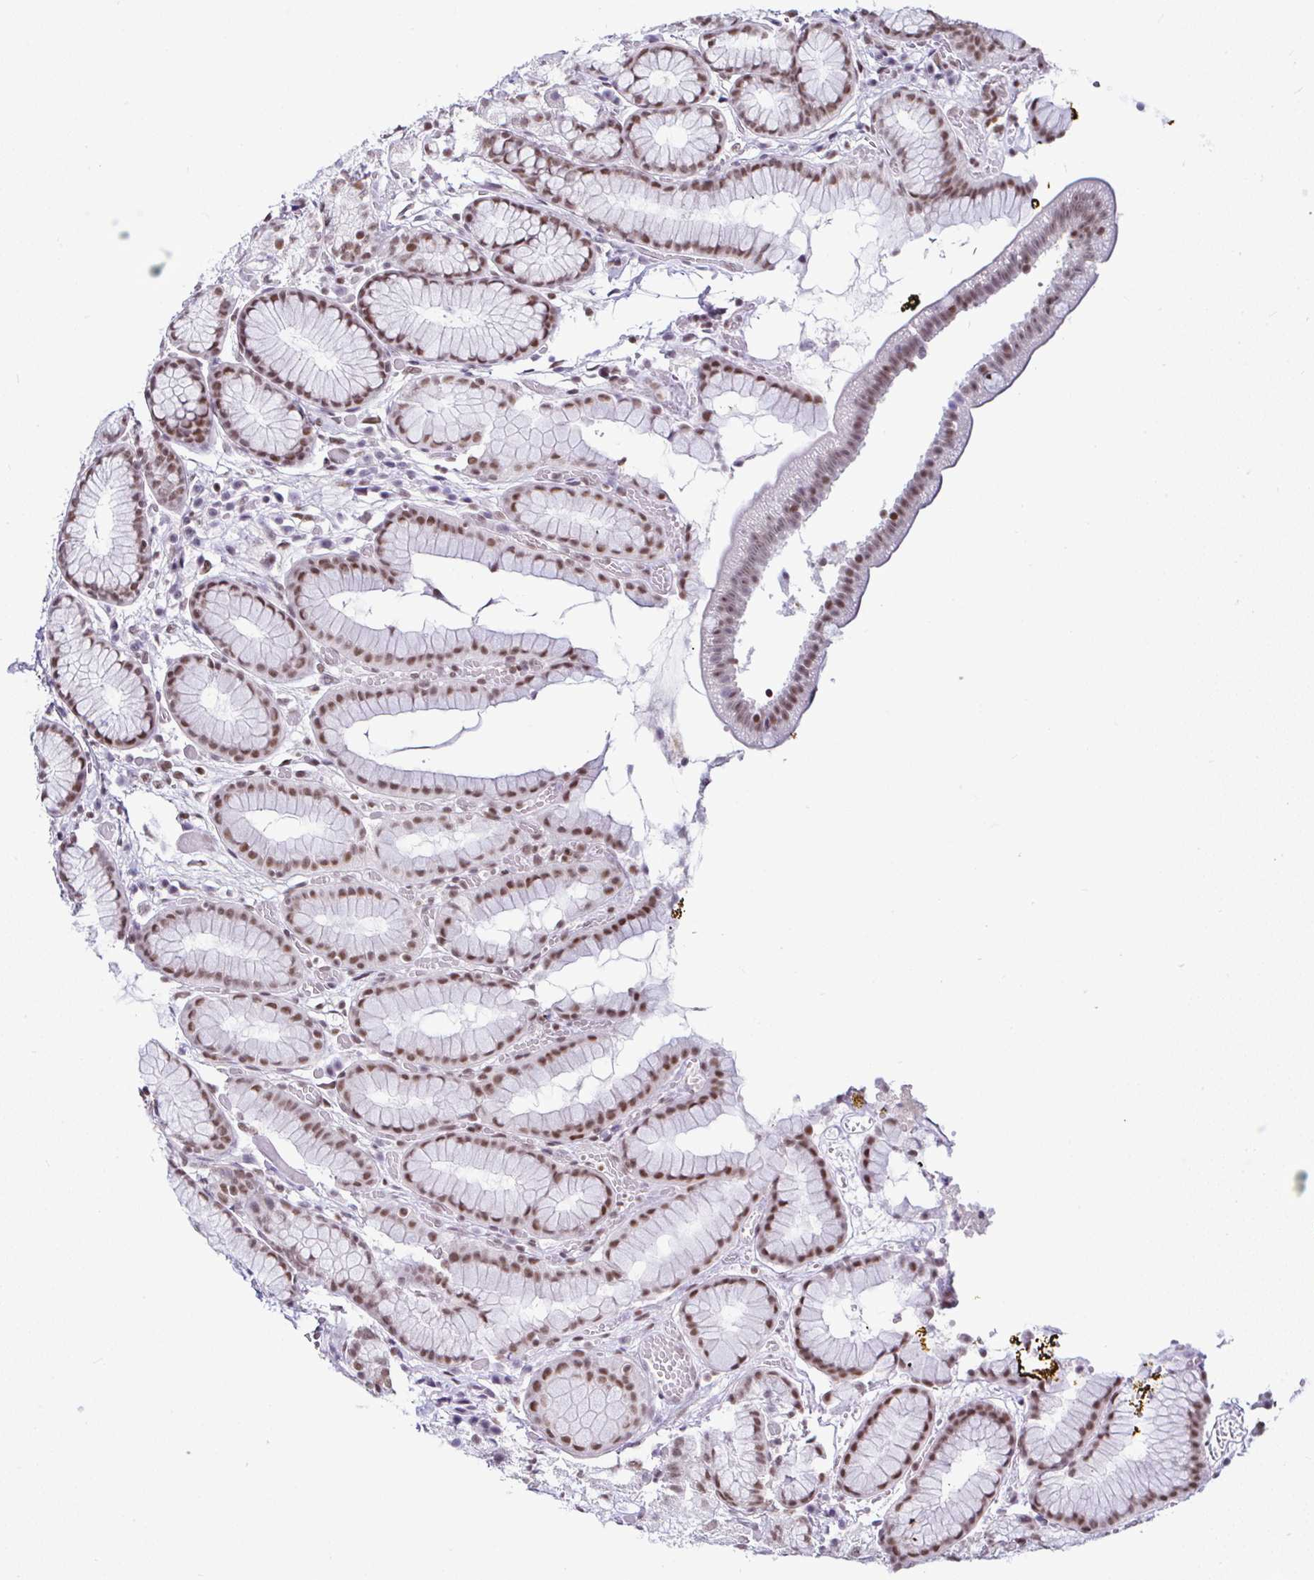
{"staining": {"intensity": "moderate", "quantity": ">75%", "location": "nuclear"}, "tissue": "stomach", "cell_type": "Glandular cells", "image_type": "normal", "snomed": [{"axis": "morphology", "description": "Normal tissue, NOS"}, {"axis": "topography", "description": "Smooth muscle"}, {"axis": "topography", "description": "Stomach"}], "caption": "Stomach stained with DAB (3,3'-diaminobenzidine) immunohistochemistry (IHC) demonstrates medium levels of moderate nuclear expression in approximately >75% of glandular cells. The staining was performed using DAB (3,3'-diaminobenzidine), with brown indicating positive protein expression. Nuclei are stained blue with hematoxylin.", "gene": "DR1", "patient": {"sex": "male", "age": 70}}